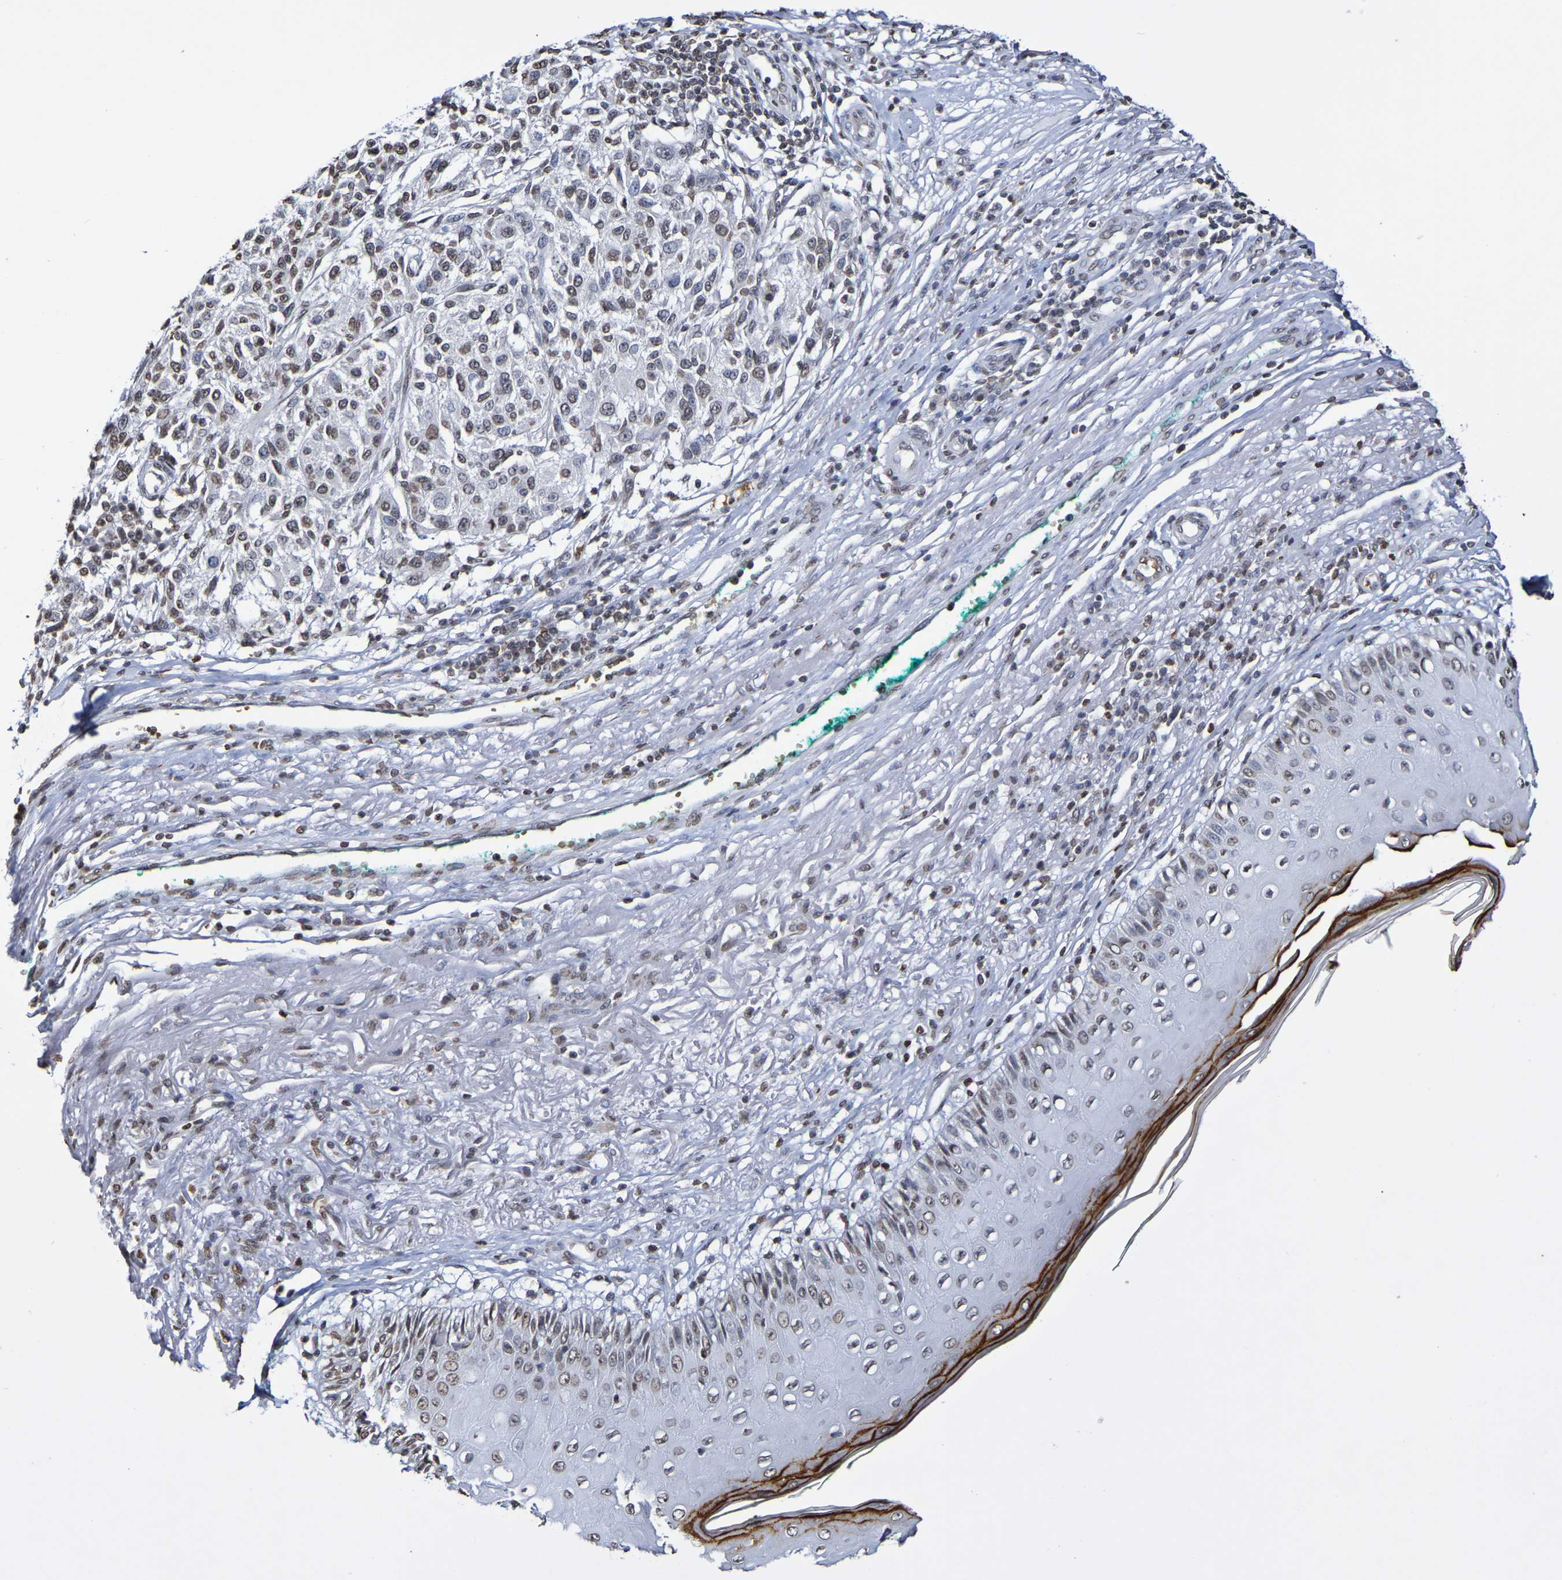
{"staining": {"intensity": "weak", "quantity": "25%-75%", "location": "nuclear"}, "tissue": "melanoma", "cell_type": "Tumor cells", "image_type": "cancer", "snomed": [{"axis": "morphology", "description": "Necrosis, NOS"}, {"axis": "morphology", "description": "Malignant melanoma, NOS"}, {"axis": "topography", "description": "Skin"}], "caption": "High-power microscopy captured an immunohistochemistry (IHC) image of malignant melanoma, revealing weak nuclear expression in about 25%-75% of tumor cells.", "gene": "ATF4", "patient": {"sex": "female", "age": 87}}